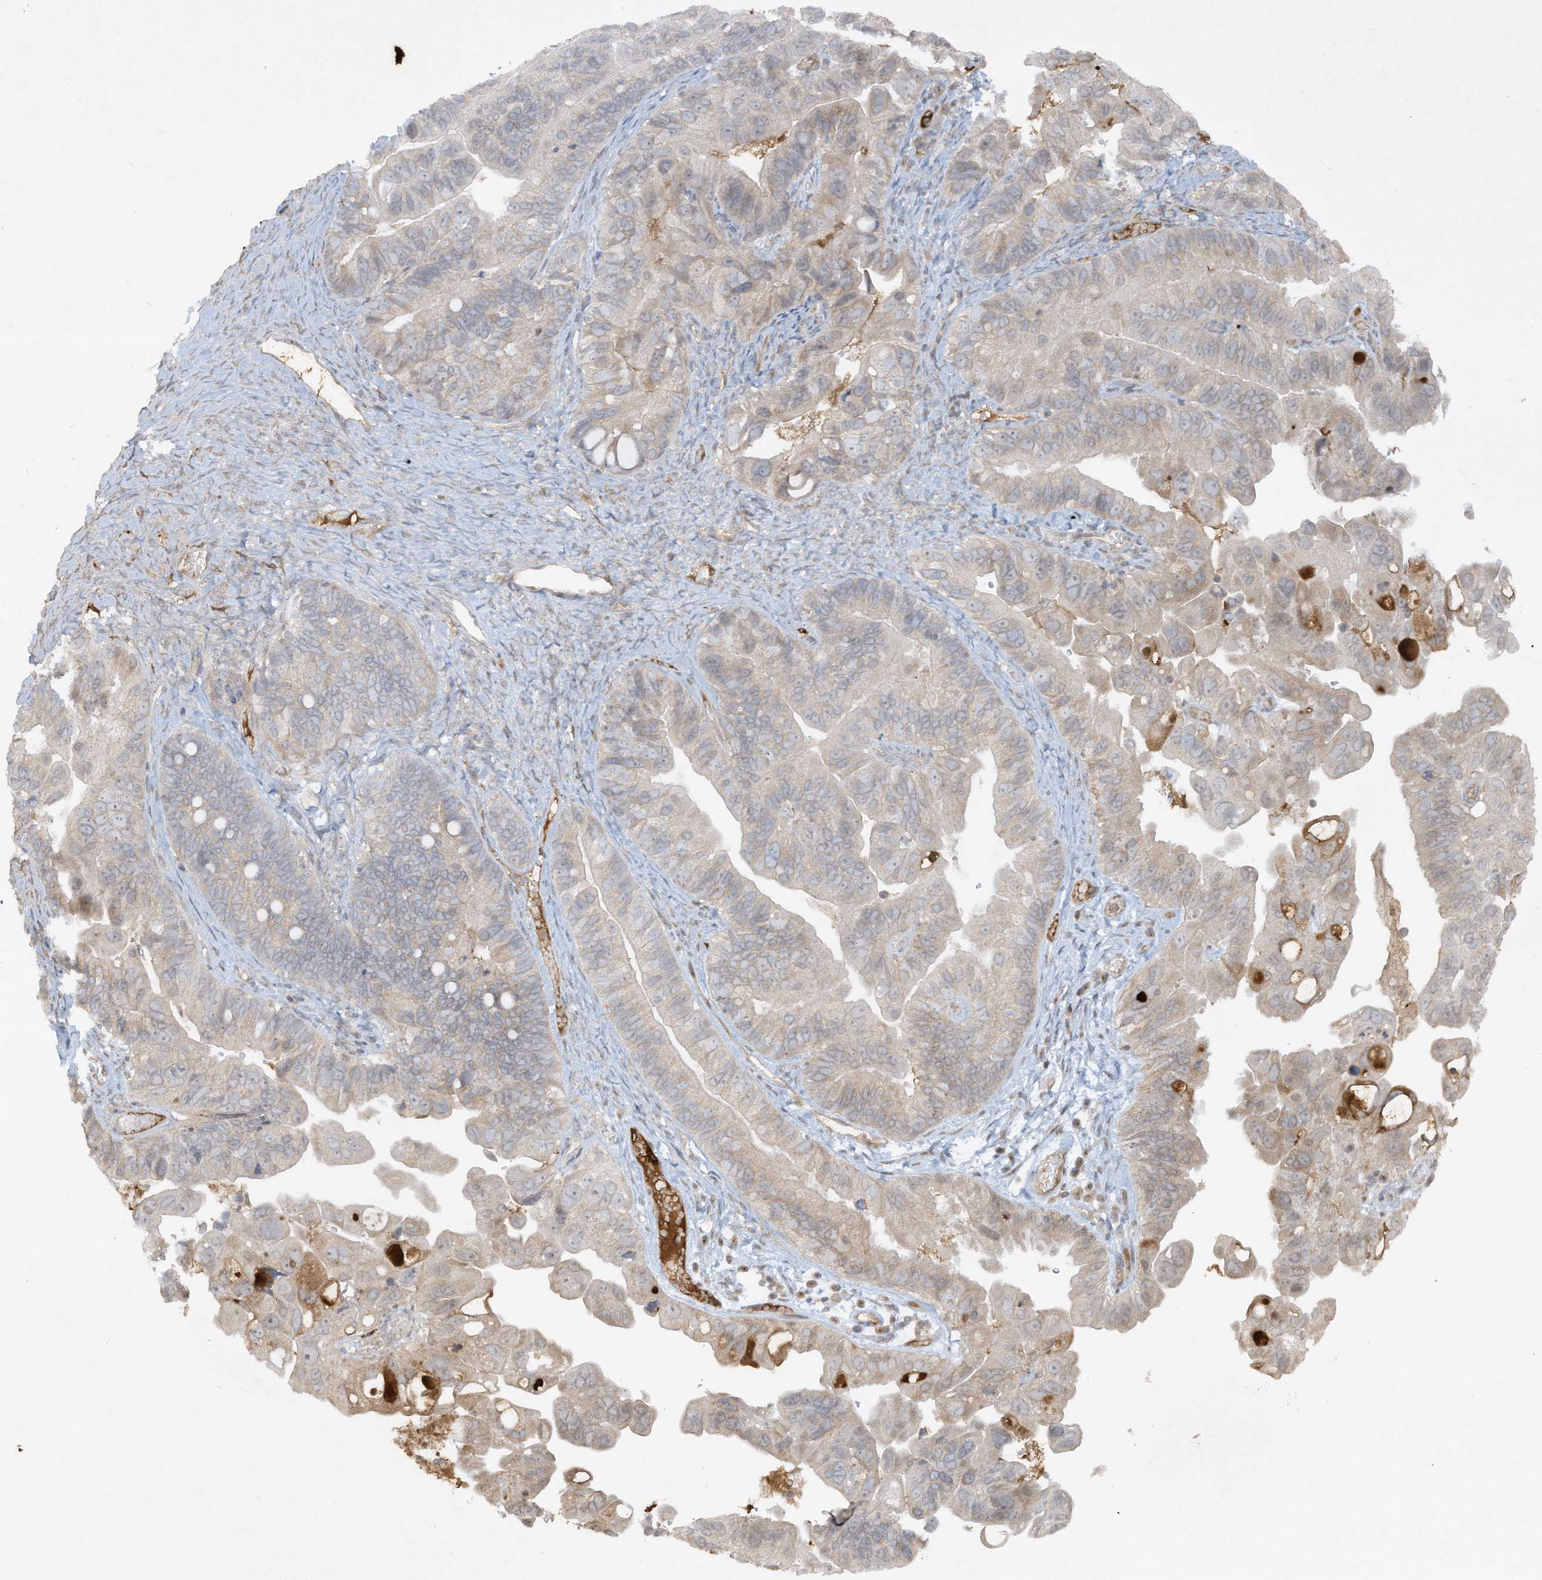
{"staining": {"intensity": "weak", "quantity": "25%-75%", "location": "cytoplasmic/membranous"}, "tissue": "ovarian cancer", "cell_type": "Tumor cells", "image_type": "cancer", "snomed": [{"axis": "morphology", "description": "Cystadenocarcinoma, serous, NOS"}, {"axis": "topography", "description": "Ovary"}], "caption": "A brown stain highlights weak cytoplasmic/membranous expression of a protein in ovarian cancer tumor cells. (DAB = brown stain, brightfield microscopy at high magnification).", "gene": "FETUB", "patient": {"sex": "female", "age": 56}}